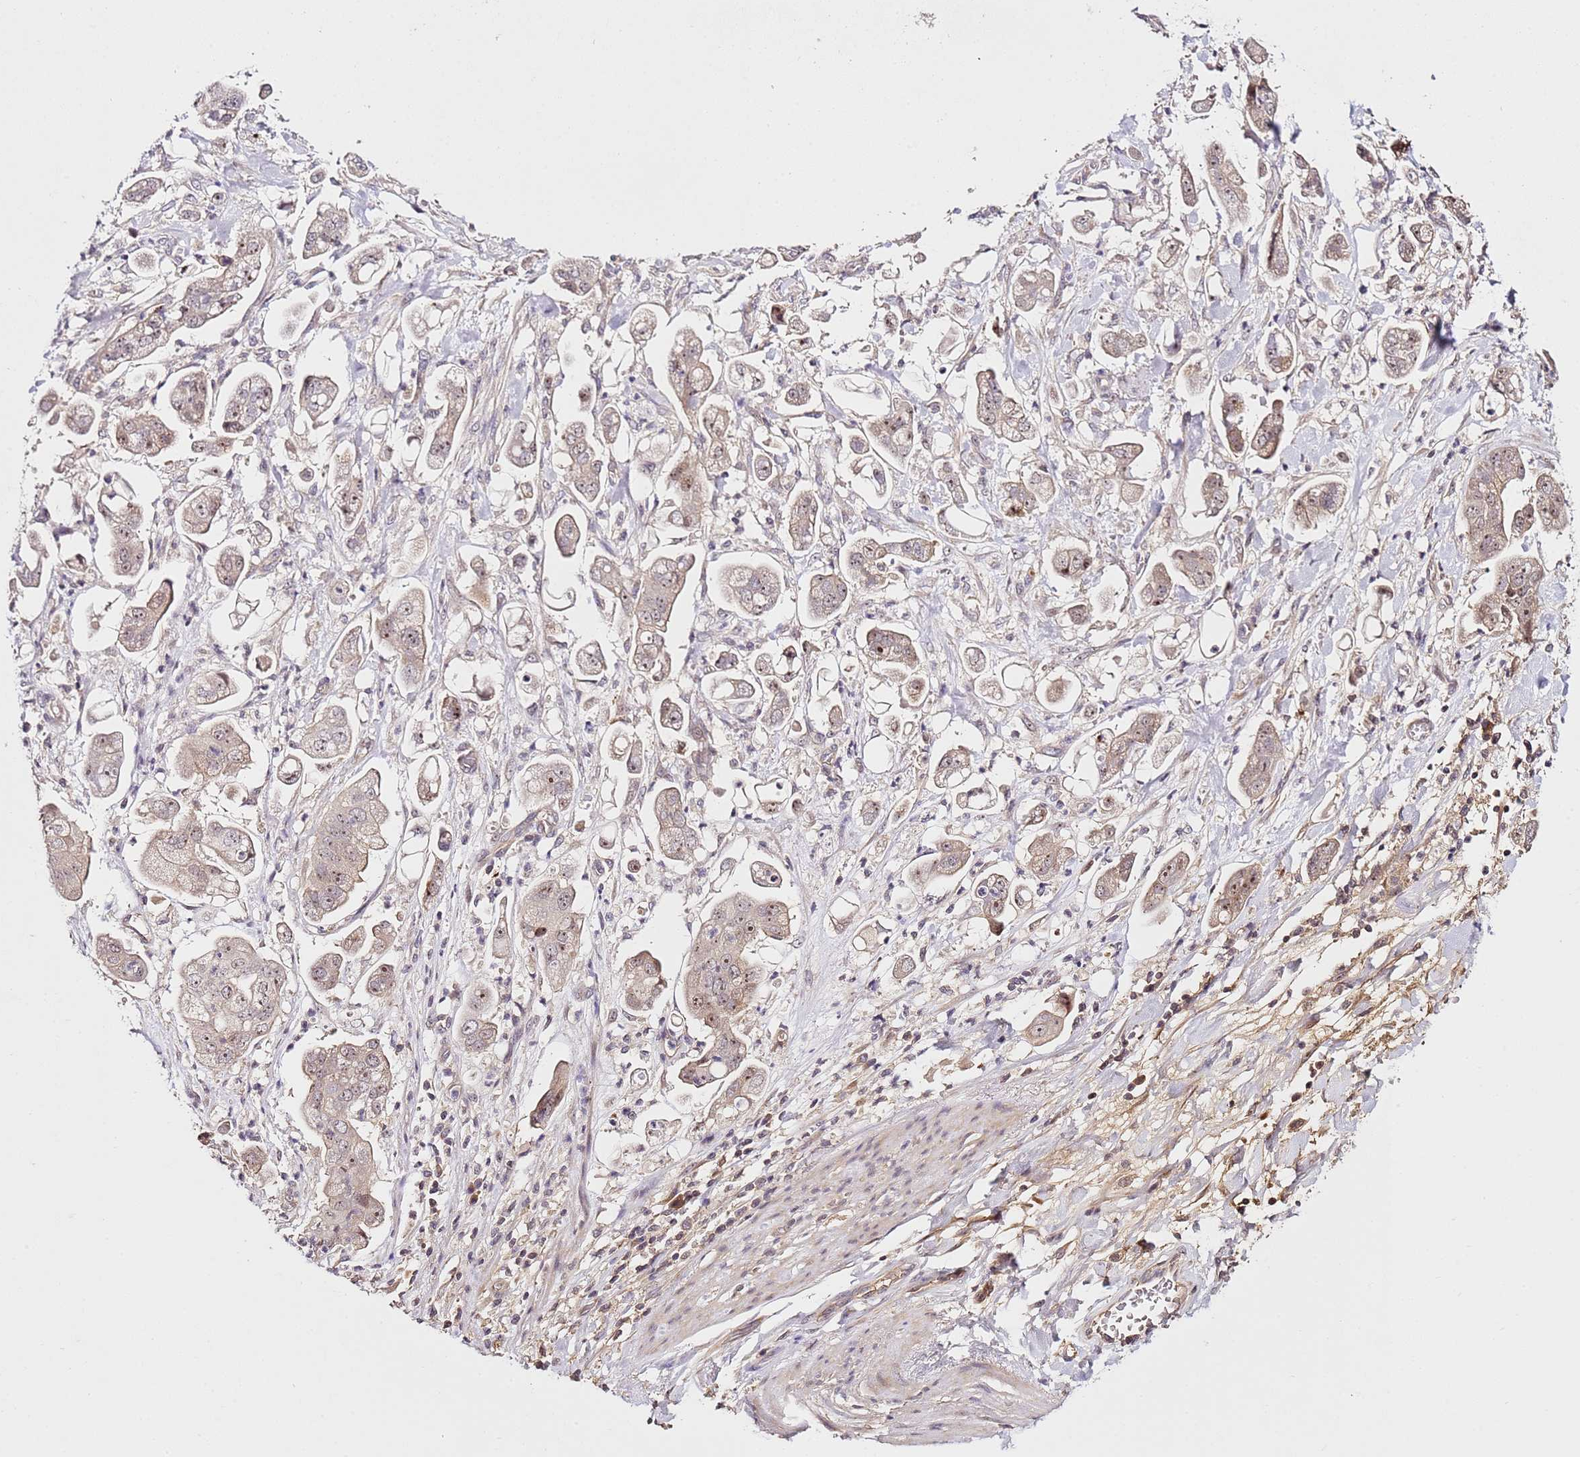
{"staining": {"intensity": "weak", "quantity": ">75%", "location": "cytoplasmic/membranous,nuclear"}, "tissue": "stomach cancer", "cell_type": "Tumor cells", "image_type": "cancer", "snomed": [{"axis": "morphology", "description": "Adenocarcinoma, NOS"}, {"axis": "topography", "description": "Stomach"}], "caption": "Stomach cancer tissue reveals weak cytoplasmic/membranous and nuclear positivity in about >75% of tumor cells The staining is performed using DAB brown chromogen to label protein expression. The nuclei are counter-stained blue using hematoxylin.", "gene": "DDX27", "patient": {"sex": "male", "age": 62}}